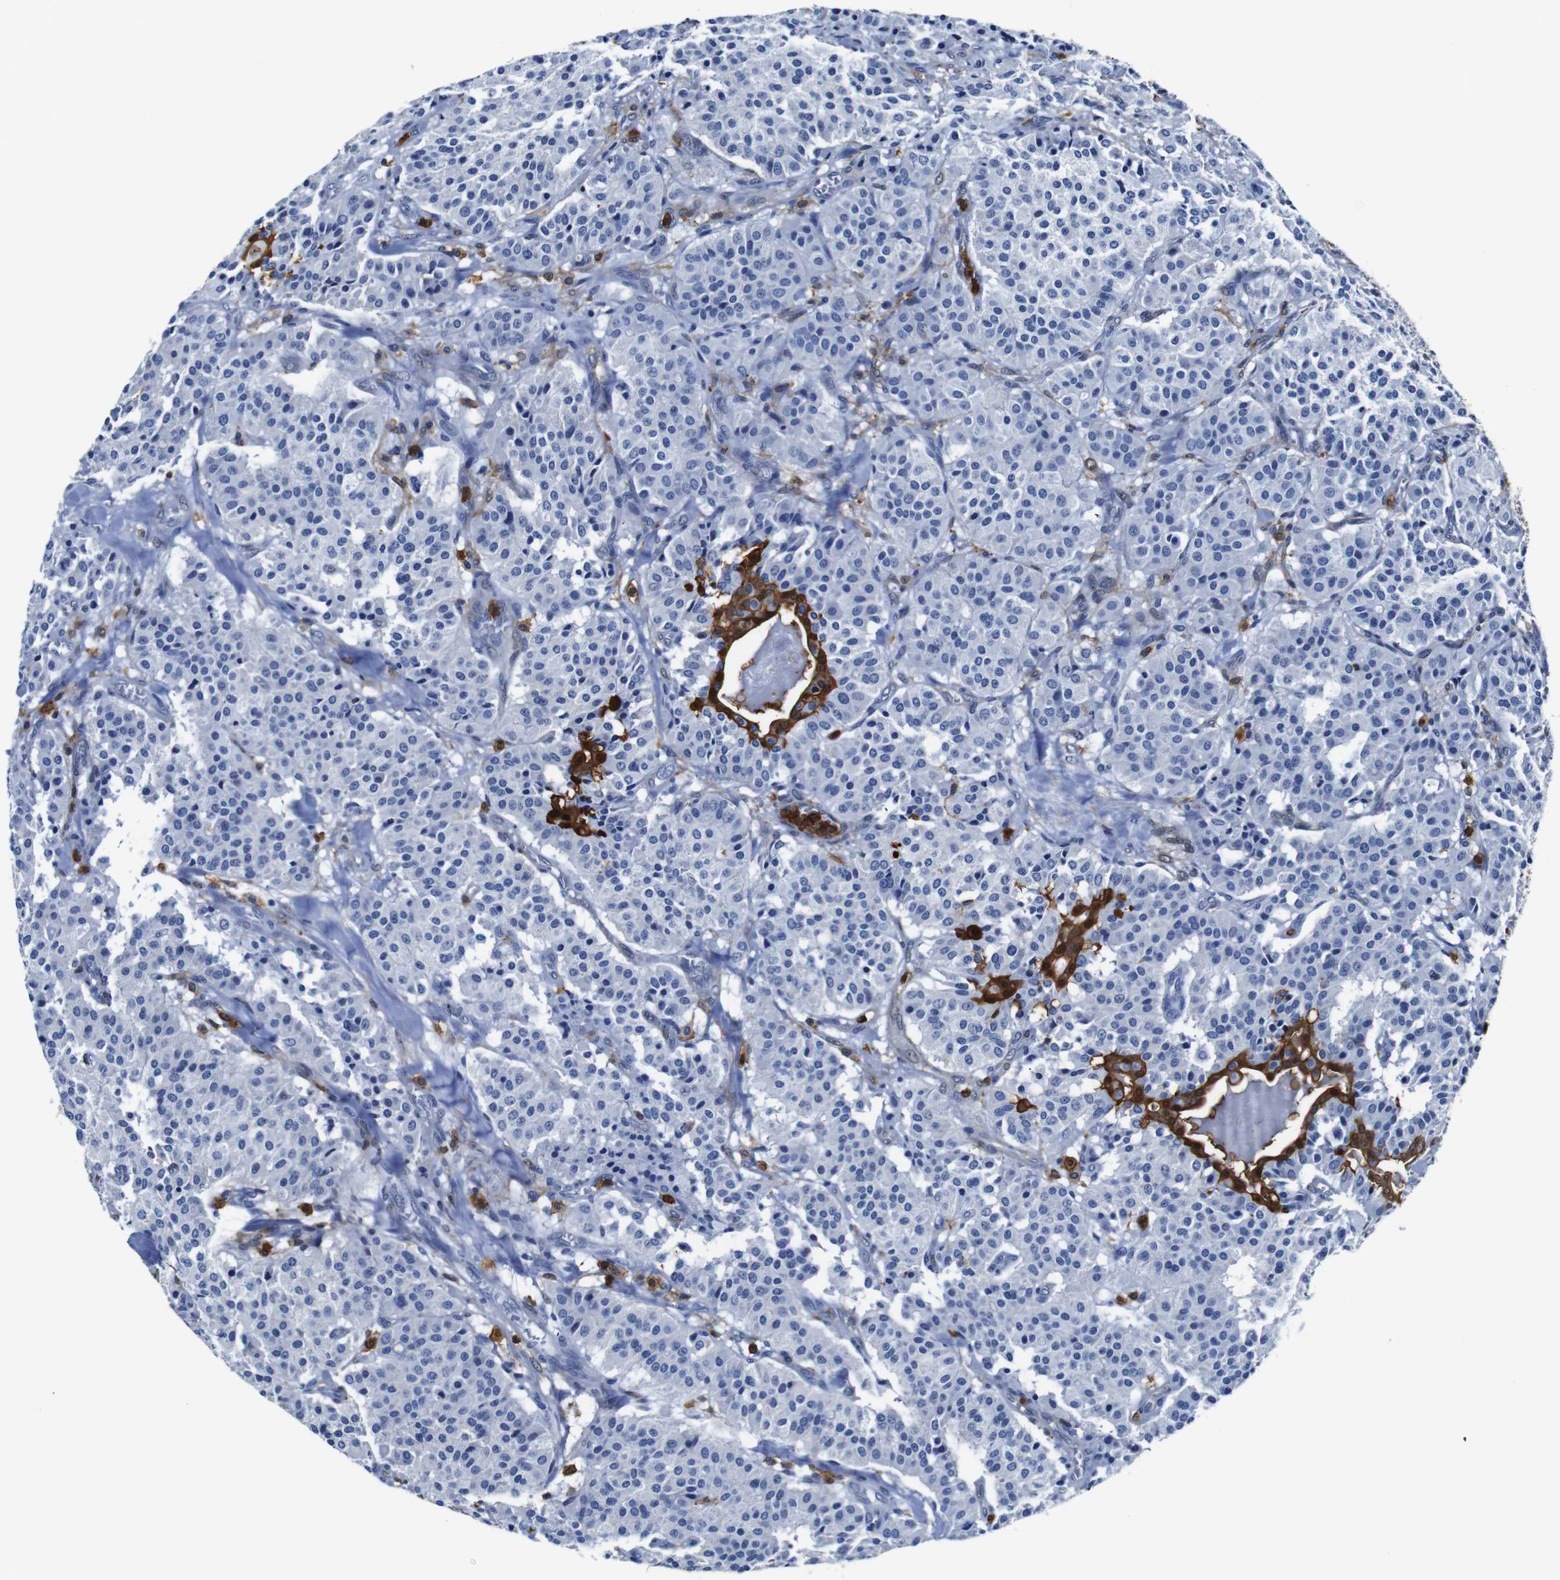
{"staining": {"intensity": "negative", "quantity": "none", "location": "none"}, "tissue": "carcinoid", "cell_type": "Tumor cells", "image_type": "cancer", "snomed": [{"axis": "morphology", "description": "Carcinoid, malignant, NOS"}, {"axis": "topography", "description": "Lung"}], "caption": "Human carcinoid stained for a protein using immunohistochemistry demonstrates no staining in tumor cells.", "gene": "ANXA1", "patient": {"sex": "male", "age": 30}}